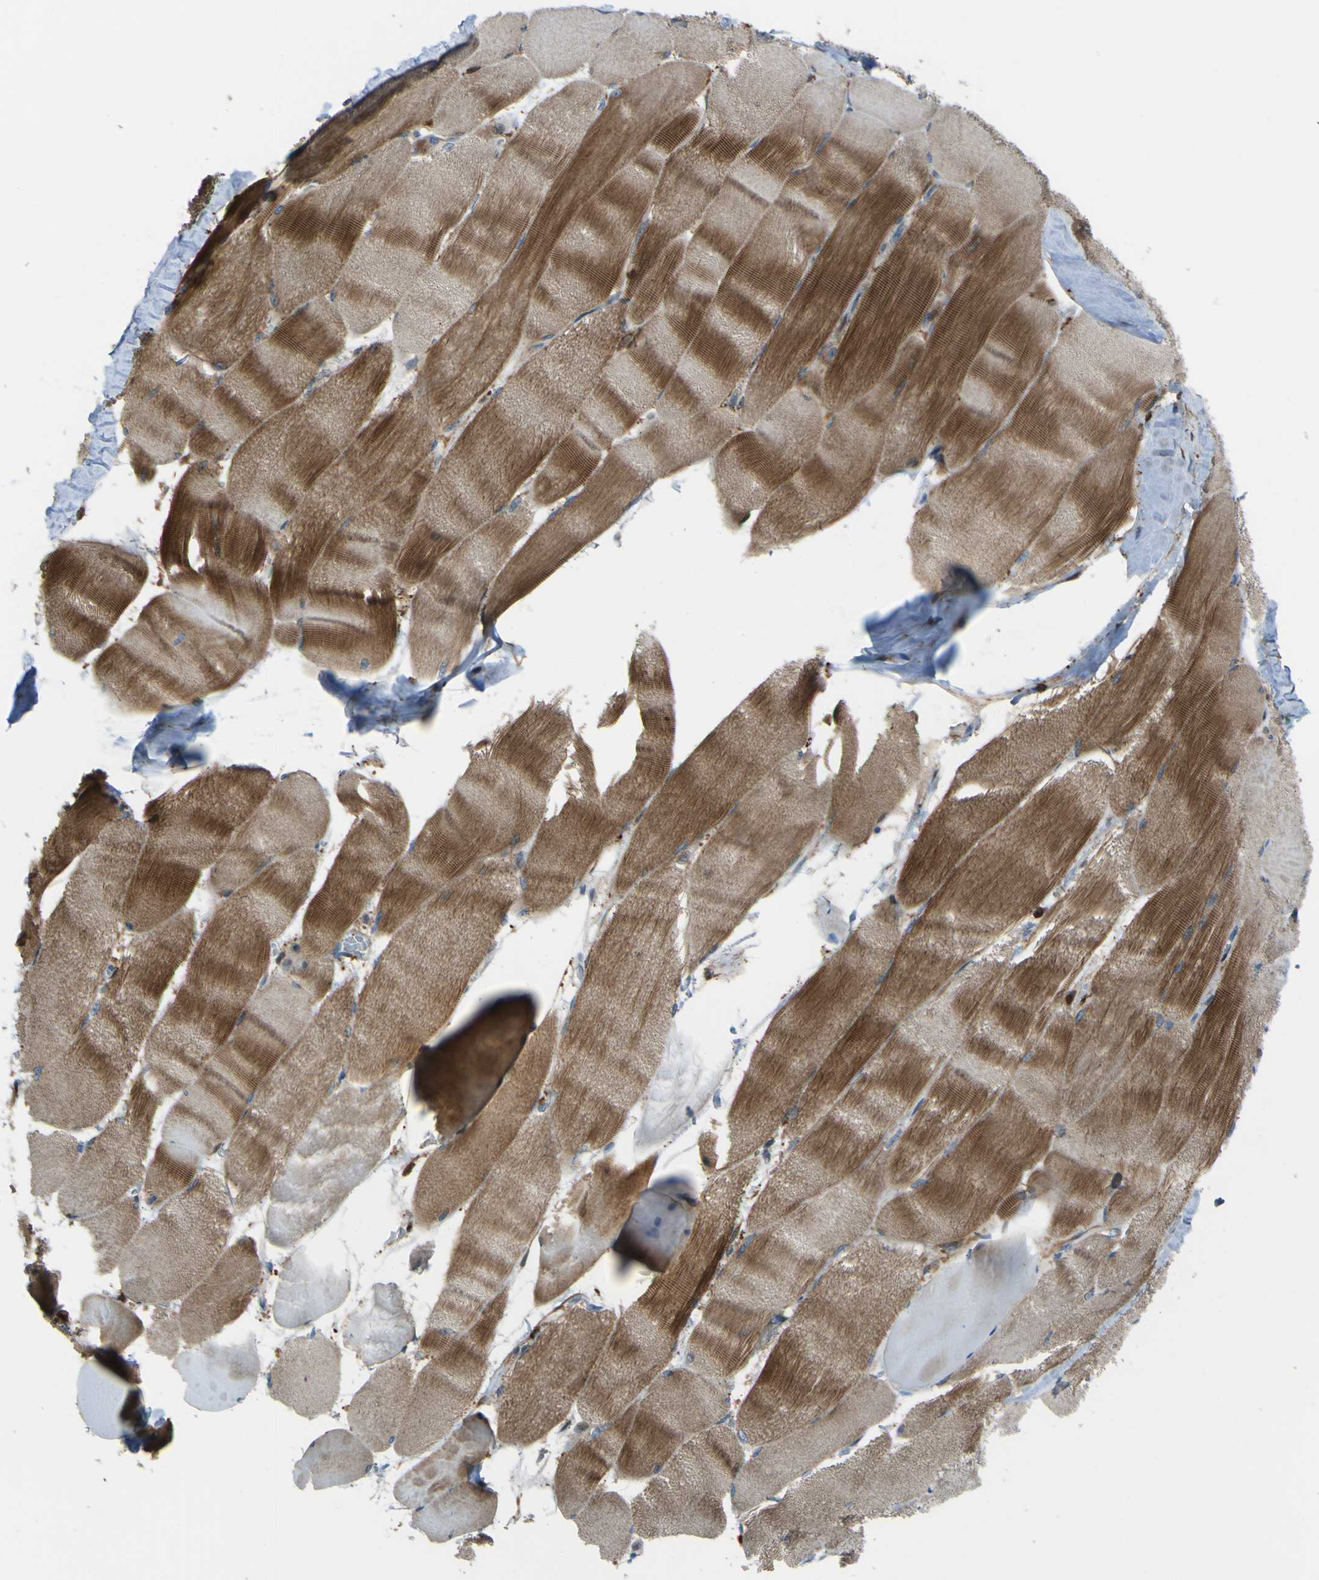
{"staining": {"intensity": "moderate", "quantity": ">75%", "location": "cytoplasmic/membranous"}, "tissue": "skeletal muscle", "cell_type": "Myocytes", "image_type": "normal", "snomed": [{"axis": "morphology", "description": "Normal tissue, NOS"}, {"axis": "morphology", "description": "Squamous cell carcinoma, NOS"}, {"axis": "topography", "description": "Skeletal muscle"}], "caption": "Myocytes show medium levels of moderate cytoplasmic/membranous staining in approximately >75% of cells in benign human skeletal muscle.", "gene": "PCDHB5", "patient": {"sex": "male", "age": 51}}